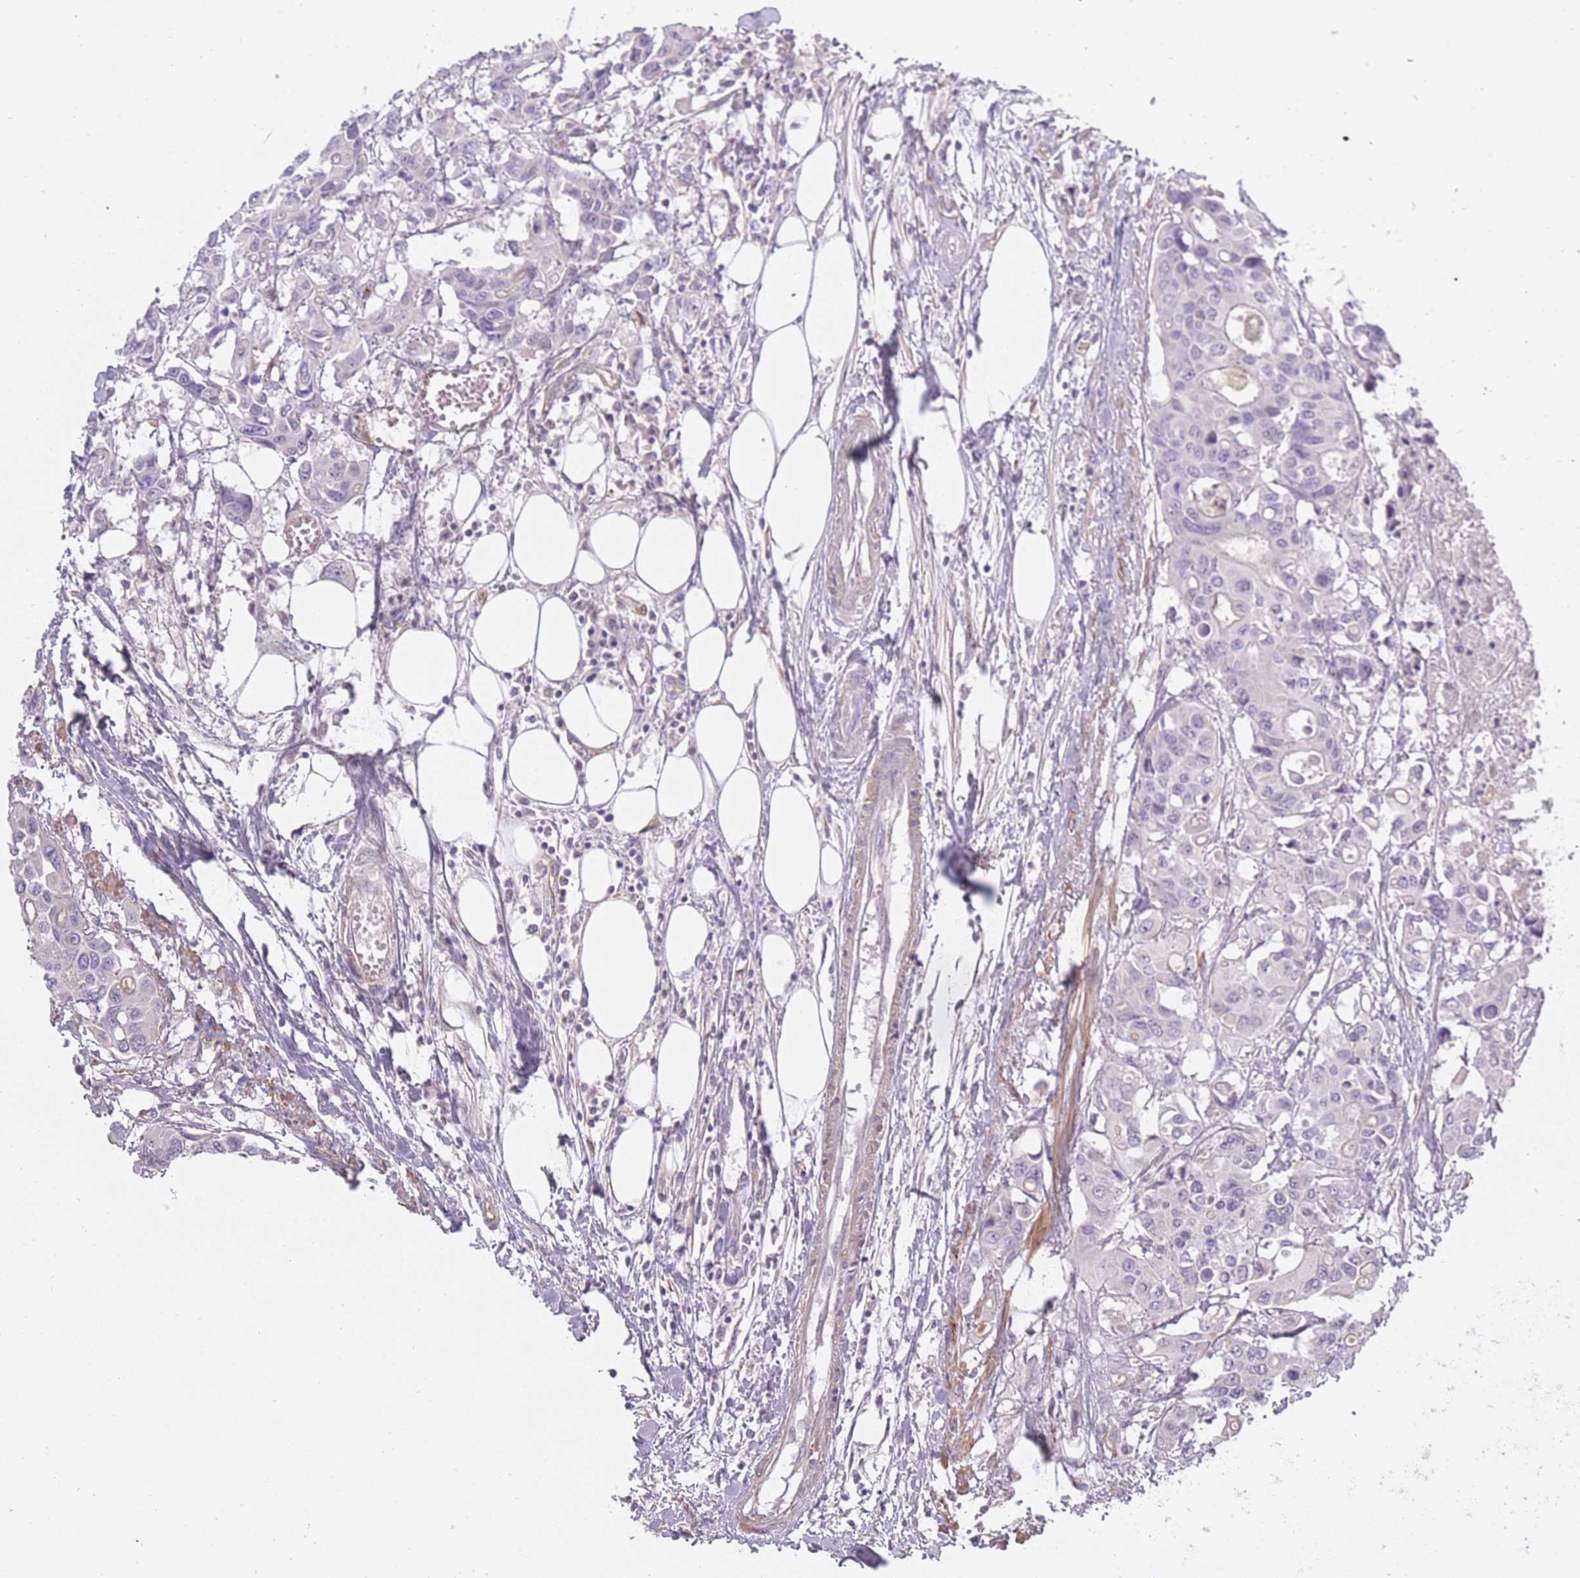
{"staining": {"intensity": "negative", "quantity": "none", "location": "none"}, "tissue": "colorectal cancer", "cell_type": "Tumor cells", "image_type": "cancer", "snomed": [{"axis": "morphology", "description": "Adenocarcinoma, NOS"}, {"axis": "topography", "description": "Colon"}], "caption": "Colorectal cancer was stained to show a protein in brown. There is no significant staining in tumor cells. (Brightfield microscopy of DAB (3,3'-diaminobenzidine) immunohistochemistry at high magnification).", "gene": "SLC8A2", "patient": {"sex": "male", "age": 77}}